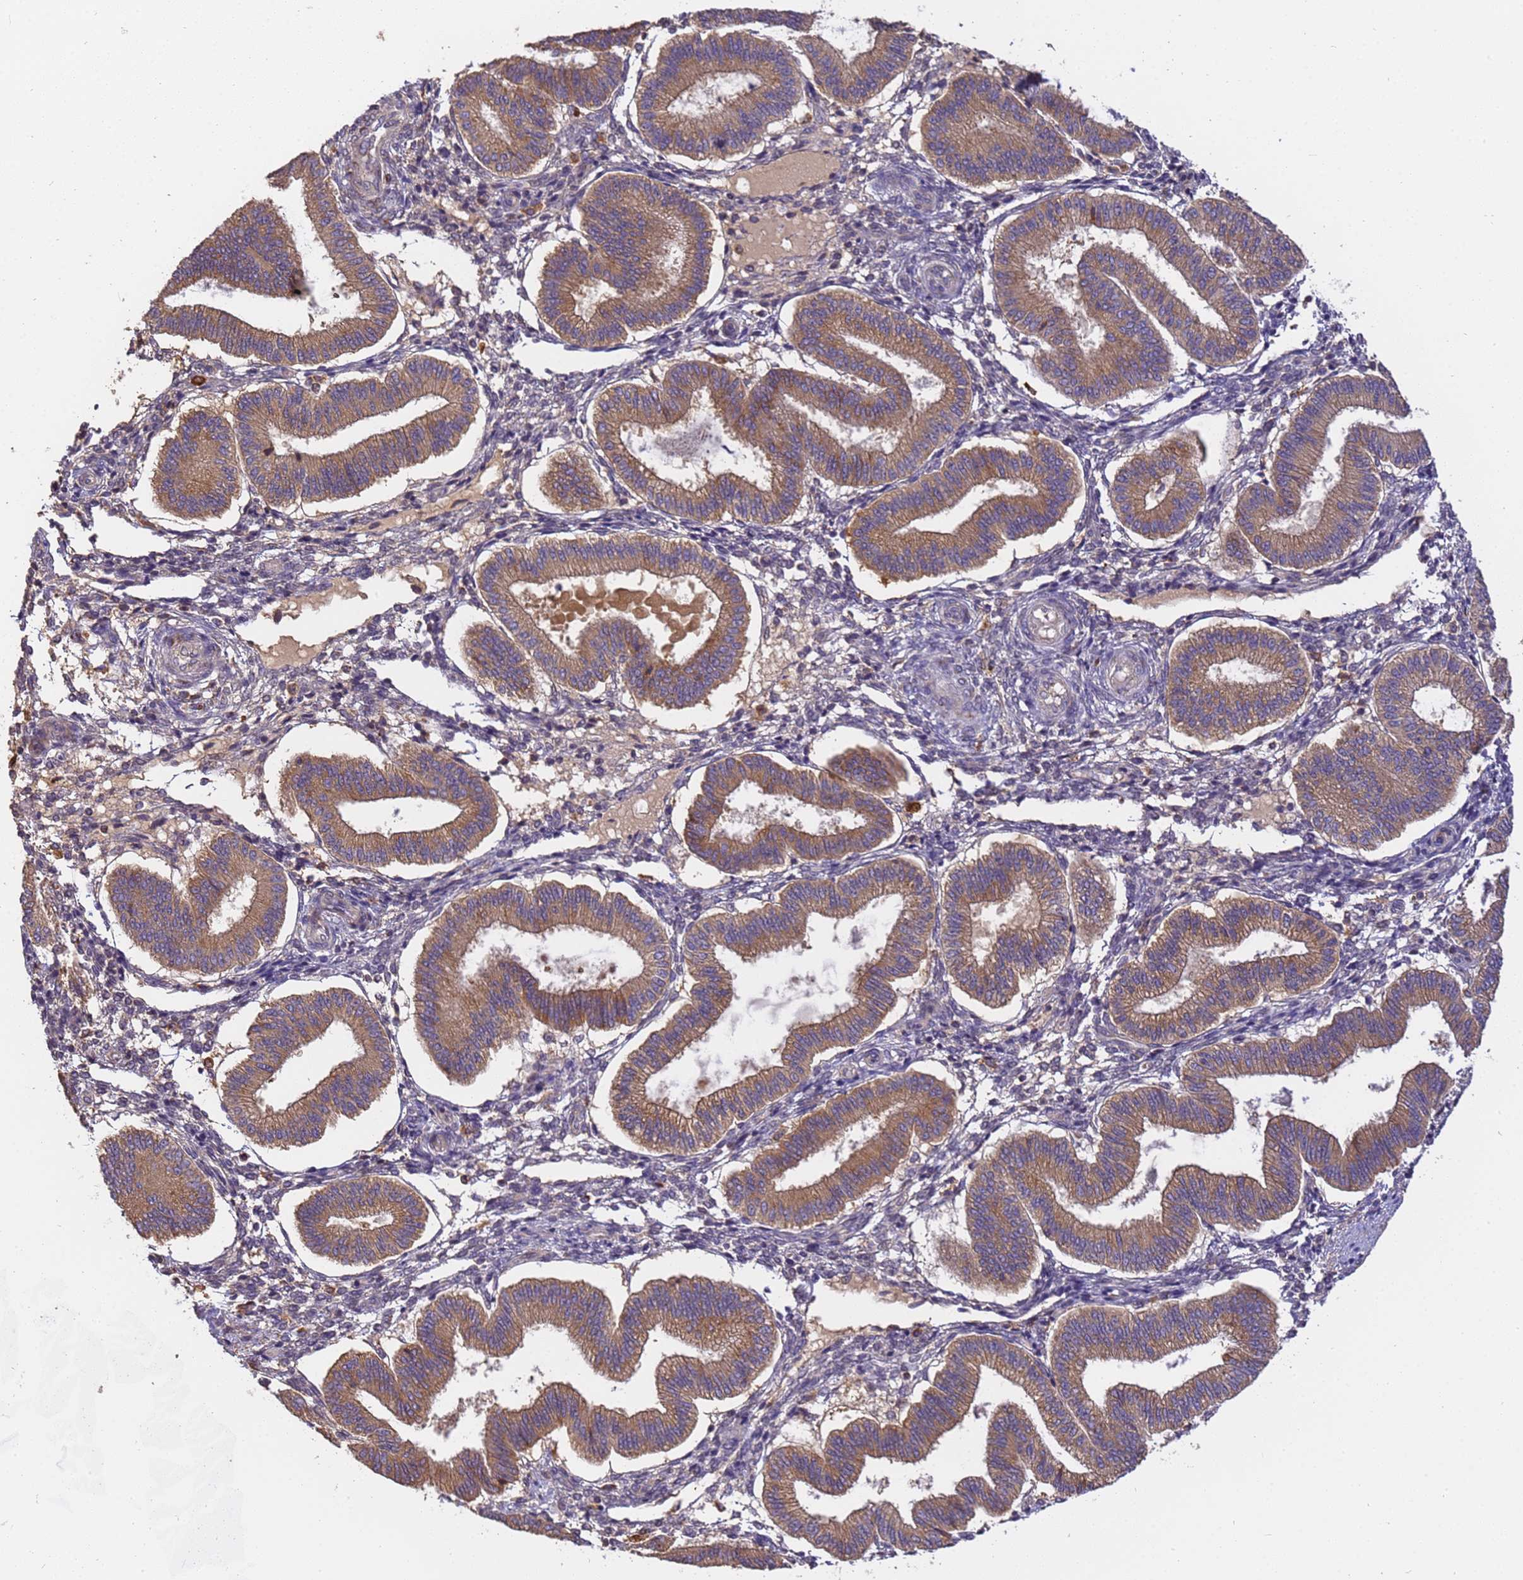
{"staining": {"intensity": "moderate", "quantity": "<25%", "location": "cytoplasmic/membranous"}, "tissue": "endometrium", "cell_type": "Cells in endometrial stroma", "image_type": "normal", "snomed": [{"axis": "morphology", "description": "Normal tissue, NOS"}, {"axis": "topography", "description": "Endometrium"}], "caption": "Moderate cytoplasmic/membranous staining is appreciated in about <25% of cells in endometrial stroma in normal endometrium.", "gene": "M6PR", "patient": {"sex": "female", "age": 39}}